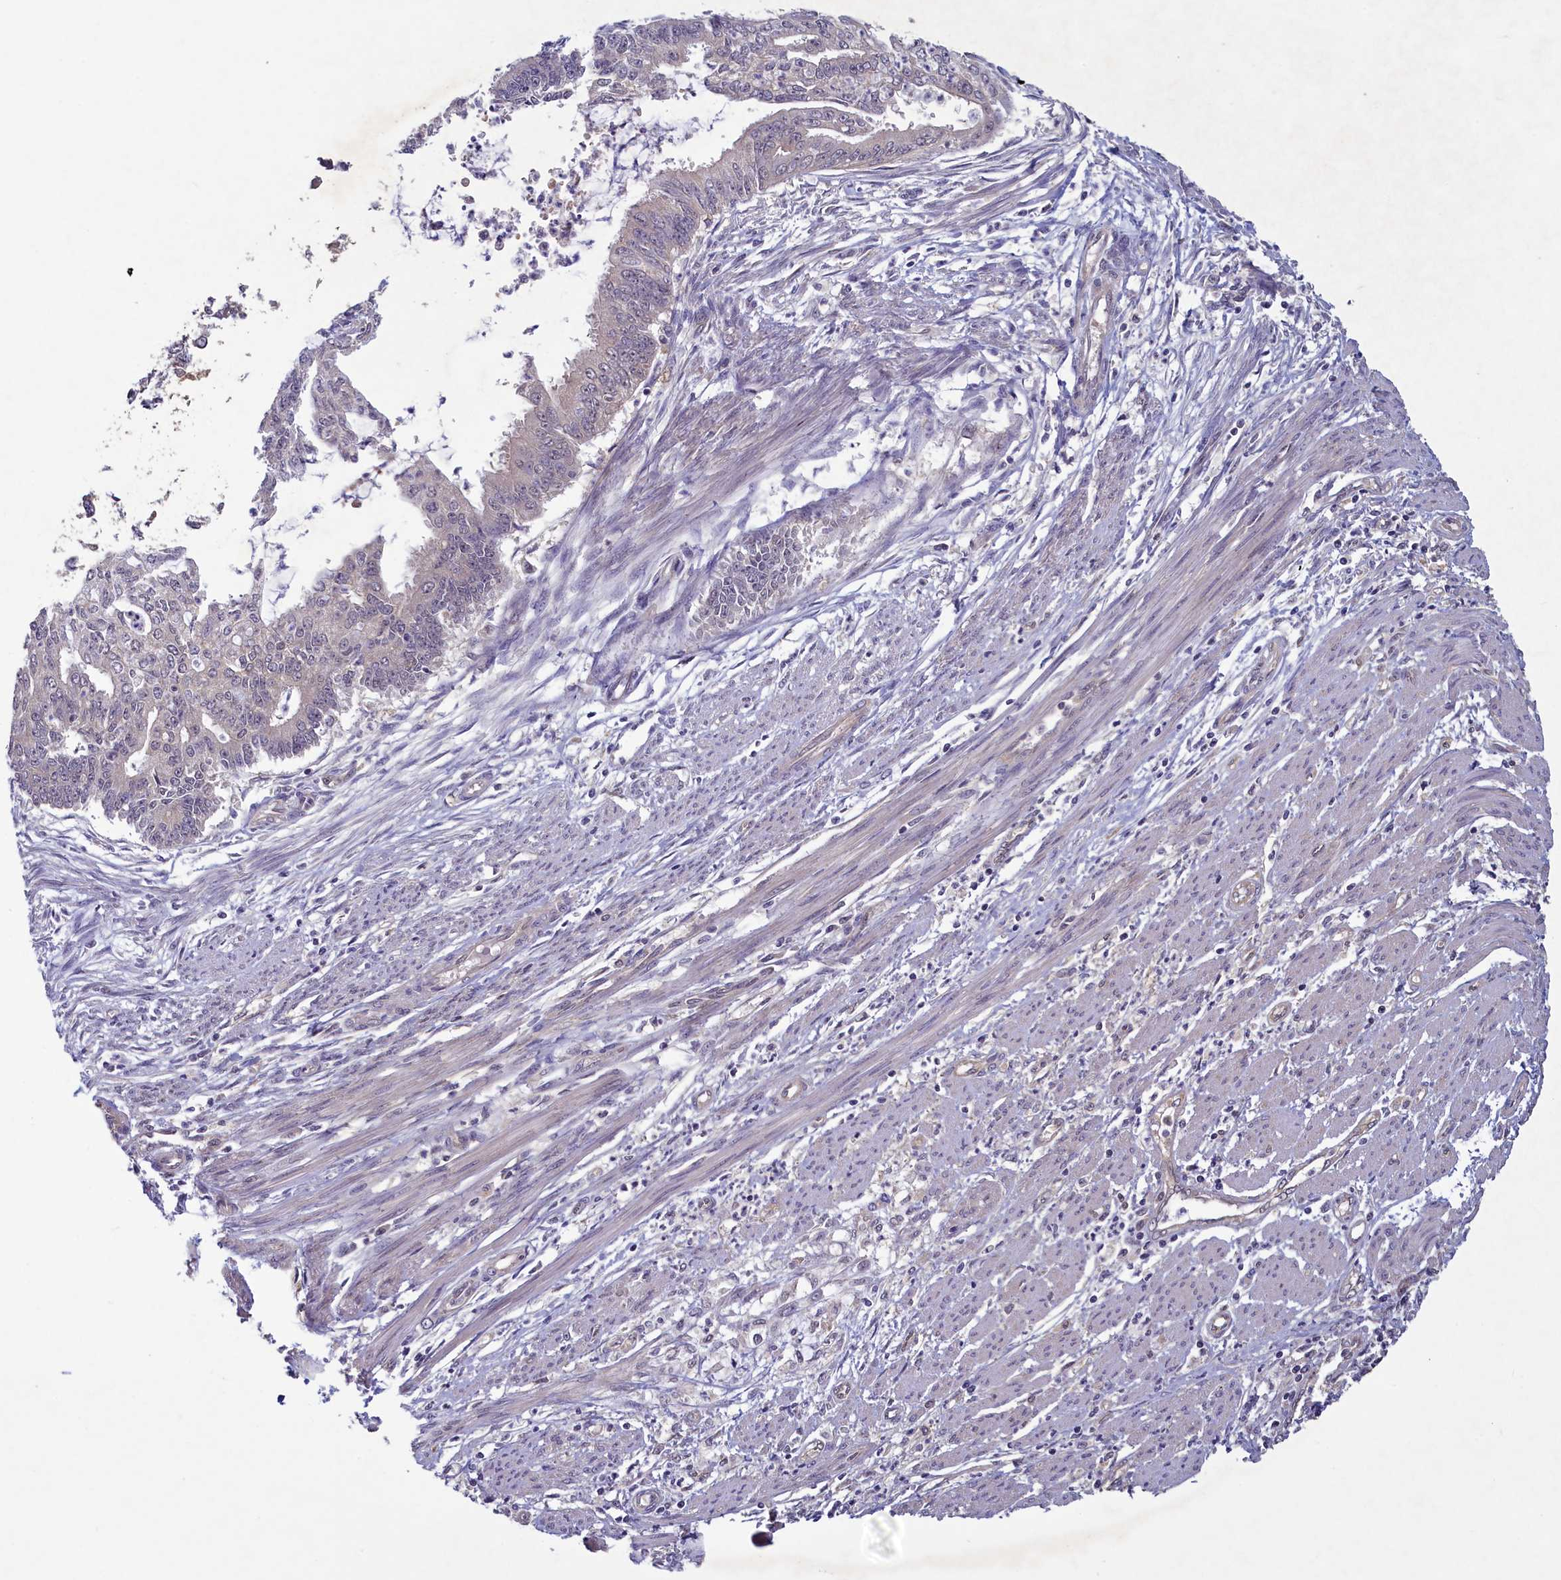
{"staining": {"intensity": "negative", "quantity": "none", "location": "none"}, "tissue": "endometrial cancer", "cell_type": "Tumor cells", "image_type": "cancer", "snomed": [{"axis": "morphology", "description": "Adenocarcinoma, NOS"}, {"axis": "topography", "description": "Endometrium"}], "caption": "A micrograph of human endometrial adenocarcinoma is negative for staining in tumor cells. (Brightfield microscopy of DAB IHC at high magnification).", "gene": "NUBP1", "patient": {"sex": "female", "age": 73}}